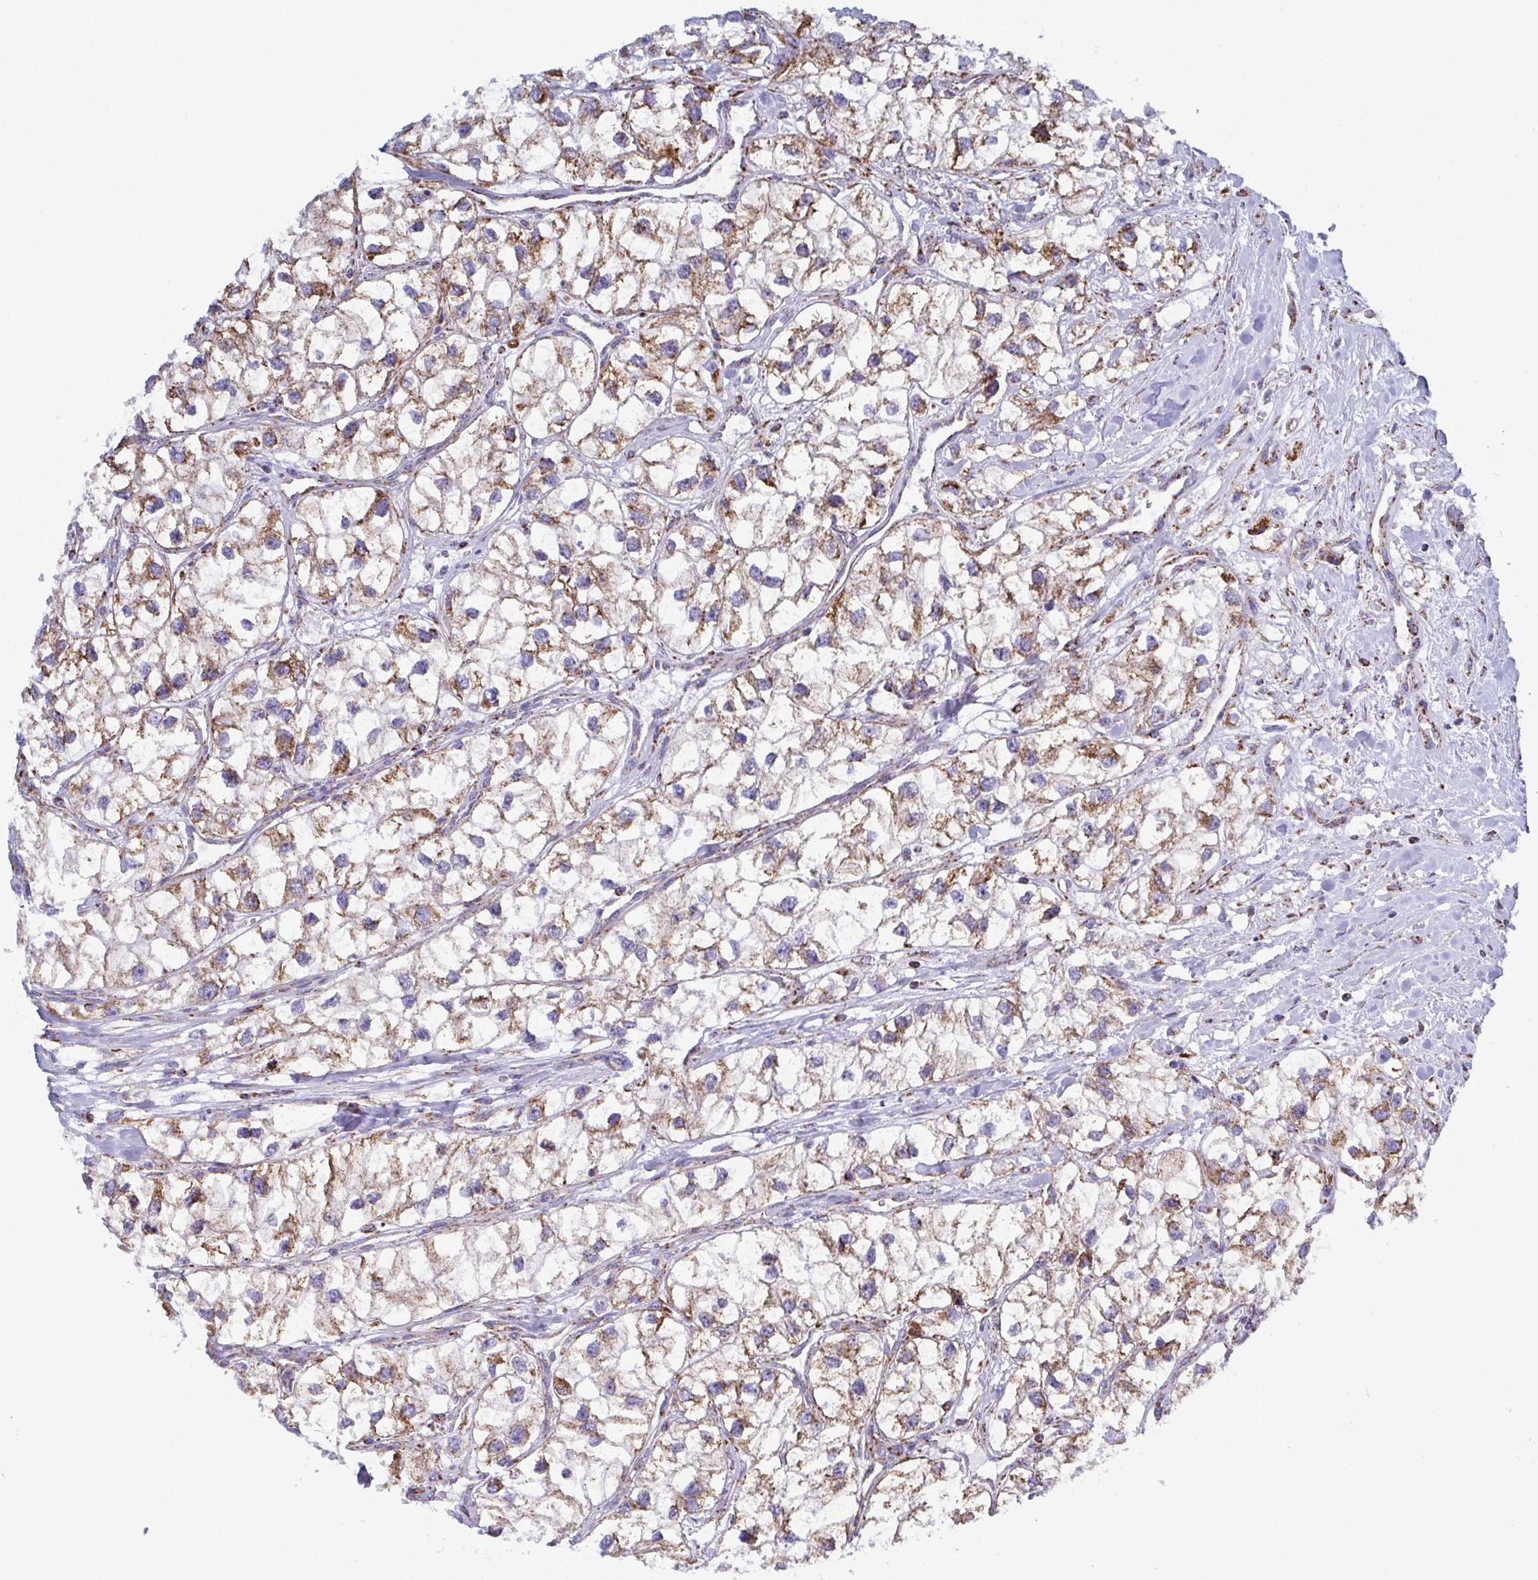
{"staining": {"intensity": "moderate", "quantity": ">75%", "location": "cytoplasmic/membranous"}, "tissue": "renal cancer", "cell_type": "Tumor cells", "image_type": "cancer", "snomed": [{"axis": "morphology", "description": "Adenocarcinoma, NOS"}, {"axis": "topography", "description": "Kidney"}], "caption": "Immunohistochemistry of human adenocarcinoma (renal) shows medium levels of moderate cytoplasmic/membranous staining in approximately >75% of tumor cells.", "gene": "CSDE1", "patient": {"sex": "male", "age": 59}}